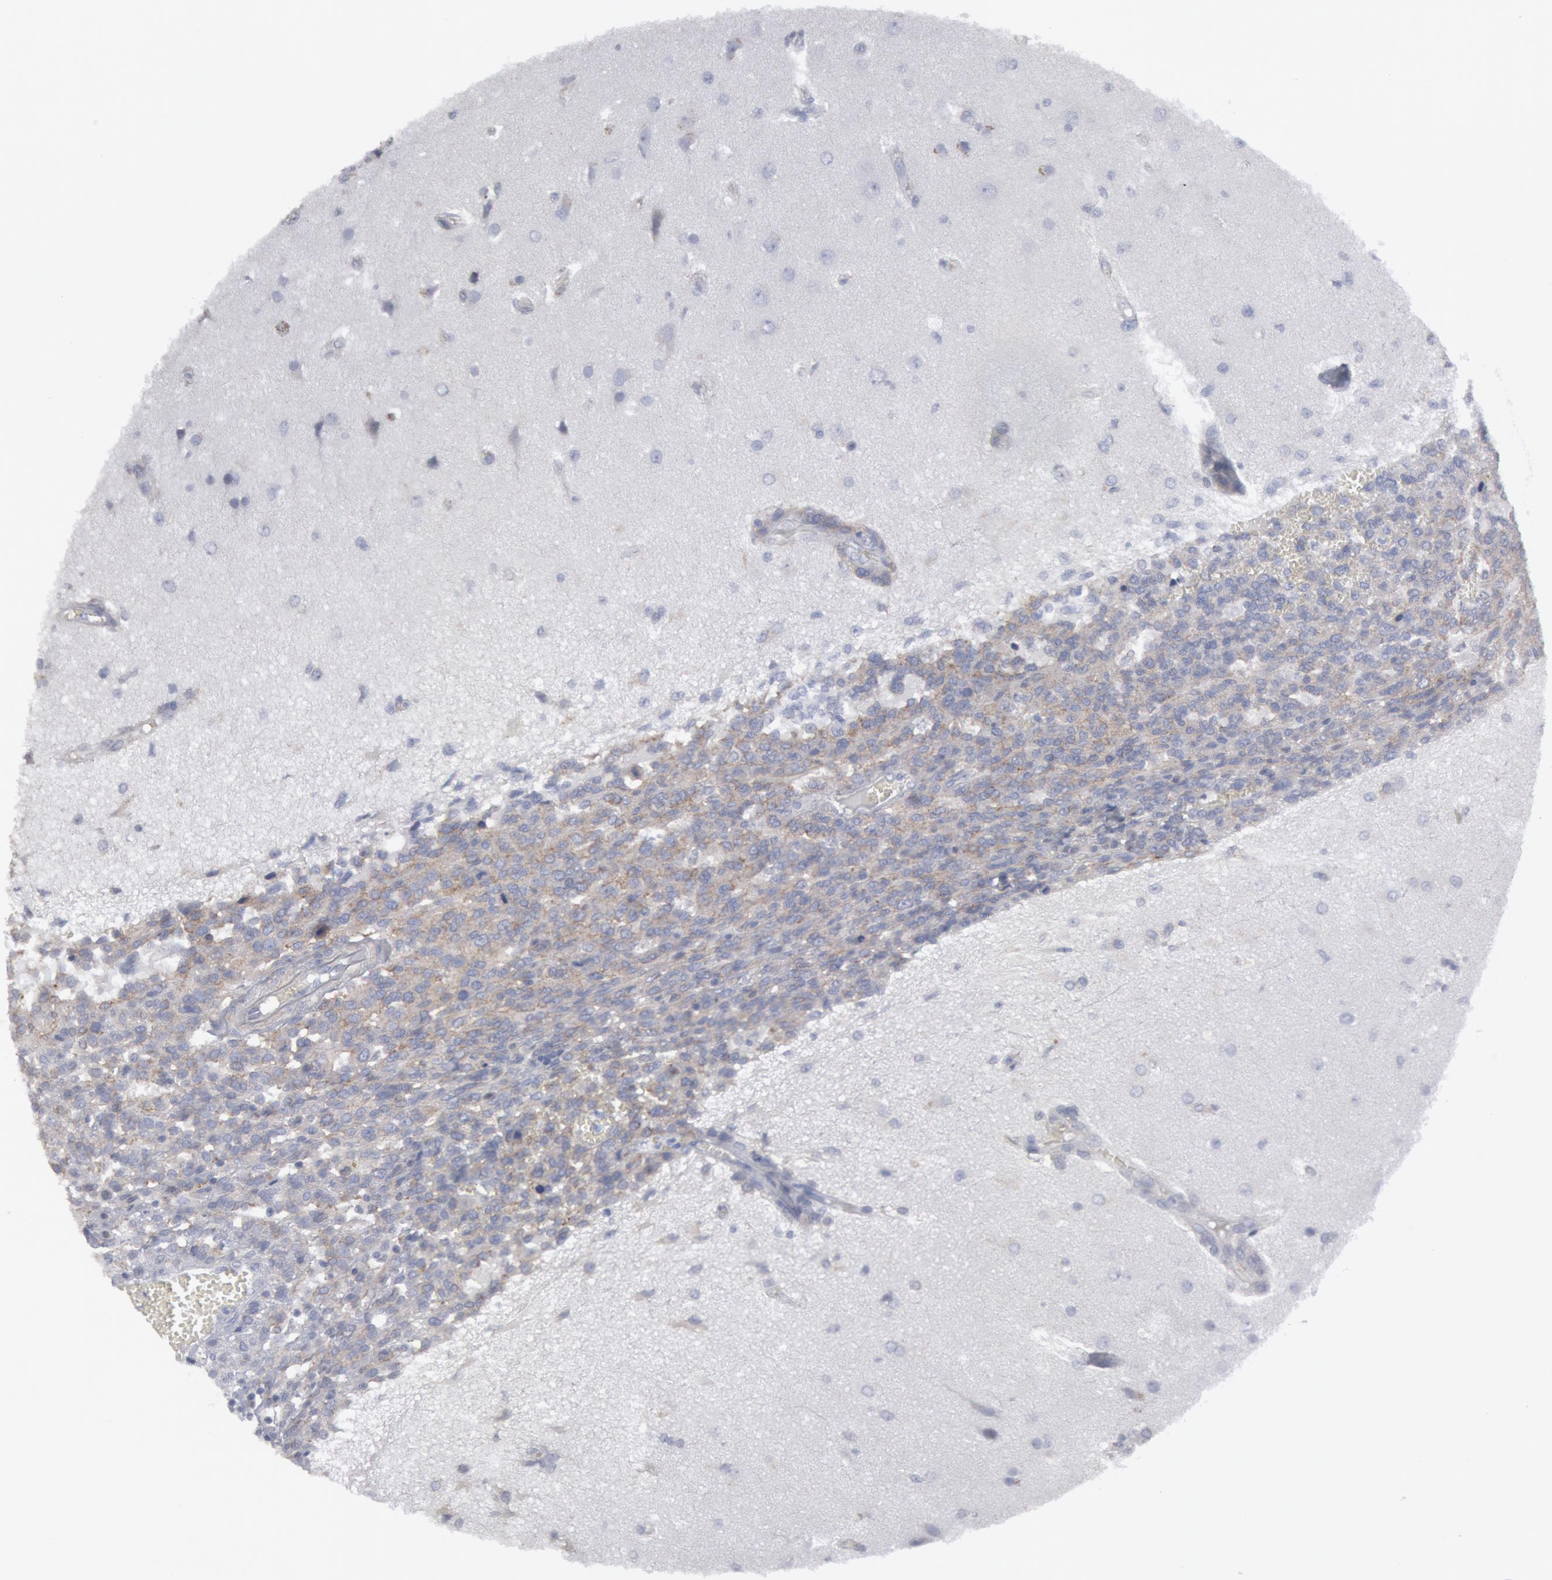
{"staining": {"intensity": "weak", "quantity": "25%-75%", "location": "cytoplasmic/membranous"}, "tissue": "glioma", "cell_type": "Tumor cells", "image_type": "cancer", "snomed": [{"axis": "morphology", "description": "Glioma, malignant, High grade"}, {"axis": "topography", "description": "Brain"}], "caption": "DAB immunohistochemical staining of human glioma displays weak cytoplasmic/membranous protein positivity in approximately 25%-75% of tumor cells.", "gene": "DMC1", "patient": {"sex": "male", "age": 66}}